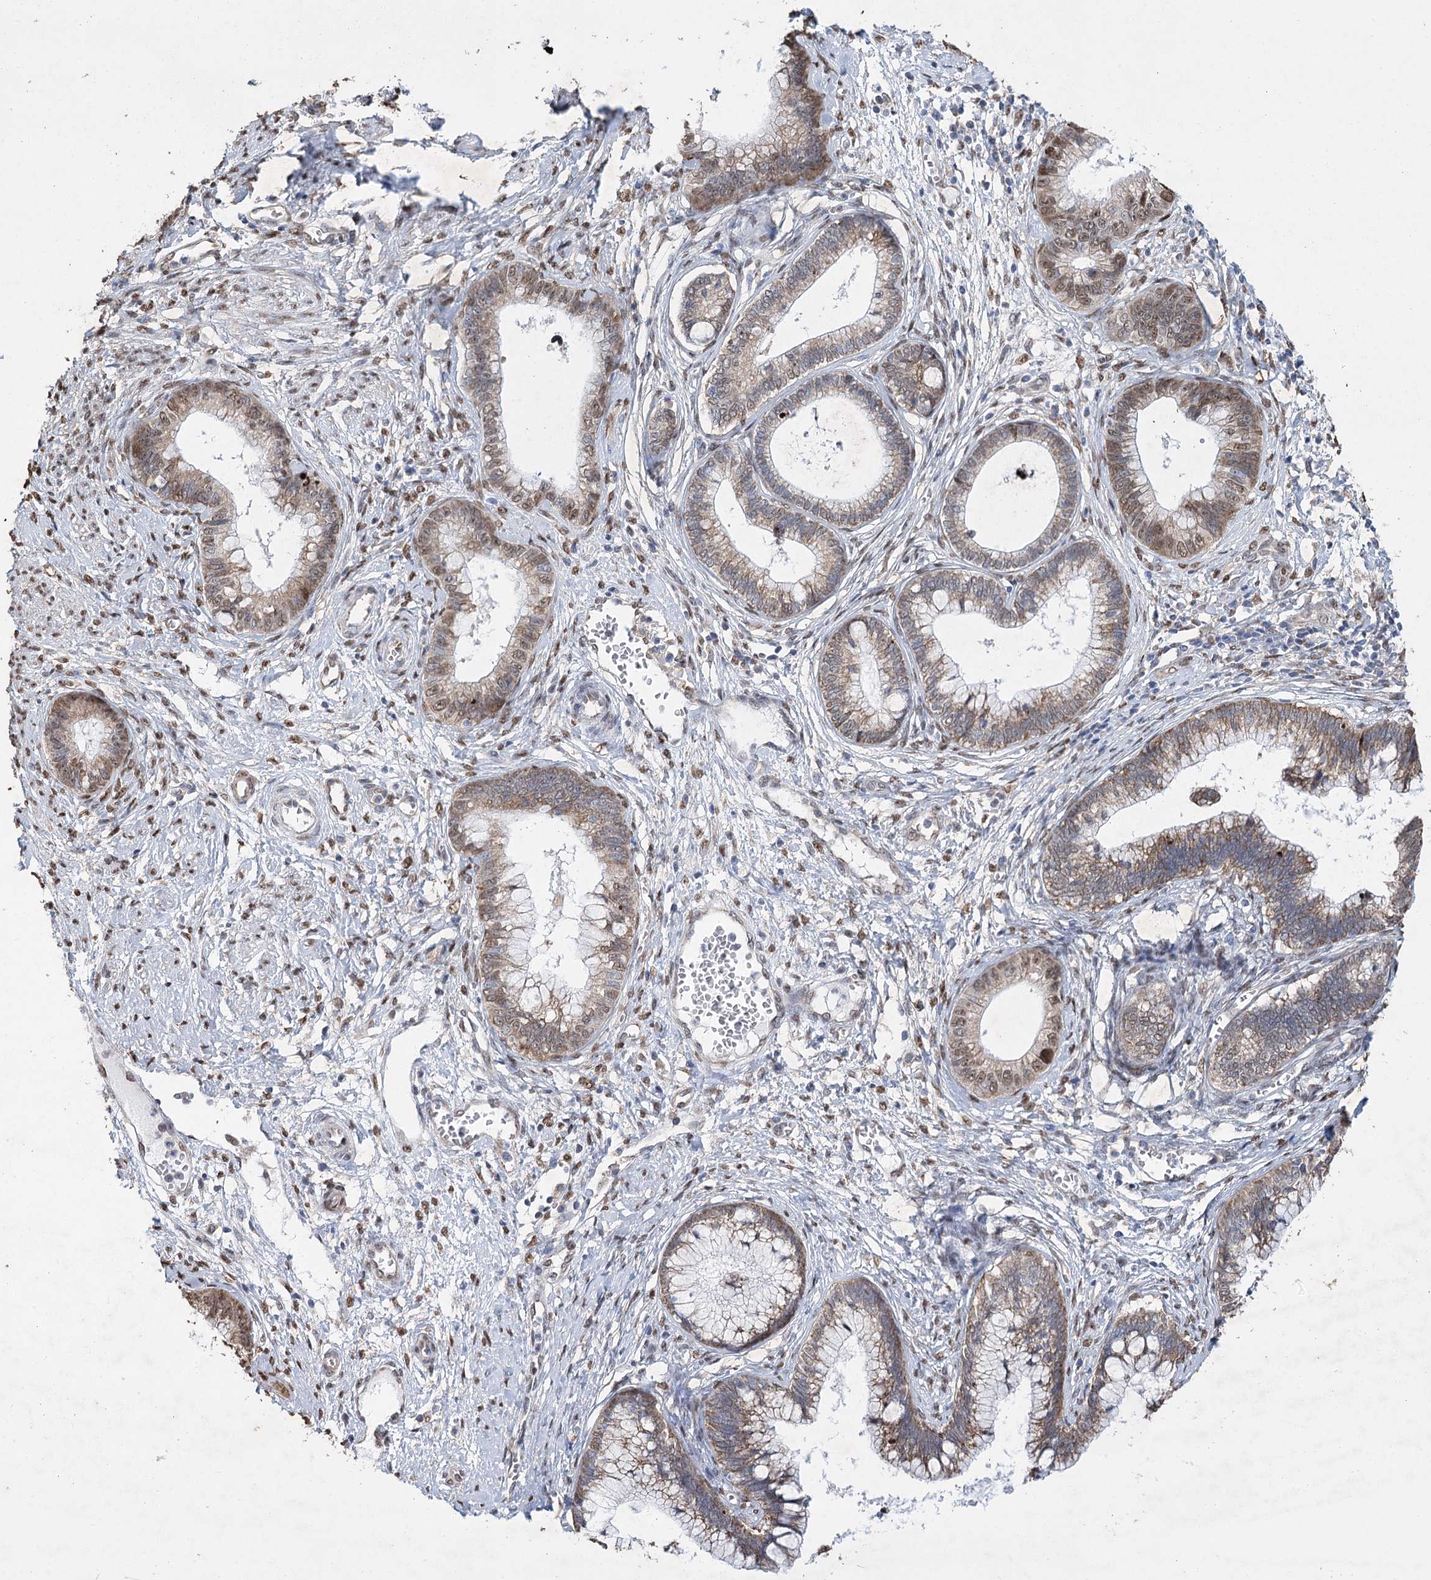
{"staining": {"intensity": "moderate", "quantity": ">75%", "location": "cytoplasmic/membranous,nuclear"}, "tissue": "cervical cancer", "cell_type": "Tumor cells", "image_type": "cancer", "snomed": [{"axis": "morphology", "description": "Adenocarcinoma, NOS"}, {"axis": "topography", "description": "Cervix"}], "caption": "Protein staining exhibits moderate cytoplasmic/membranous and nuclear positivity in approximately >75% of tumor cells in cervical cancer (adenocarcinoma).", "gene": "NFU1", "patient": {"sex": "female", "age": 44}}